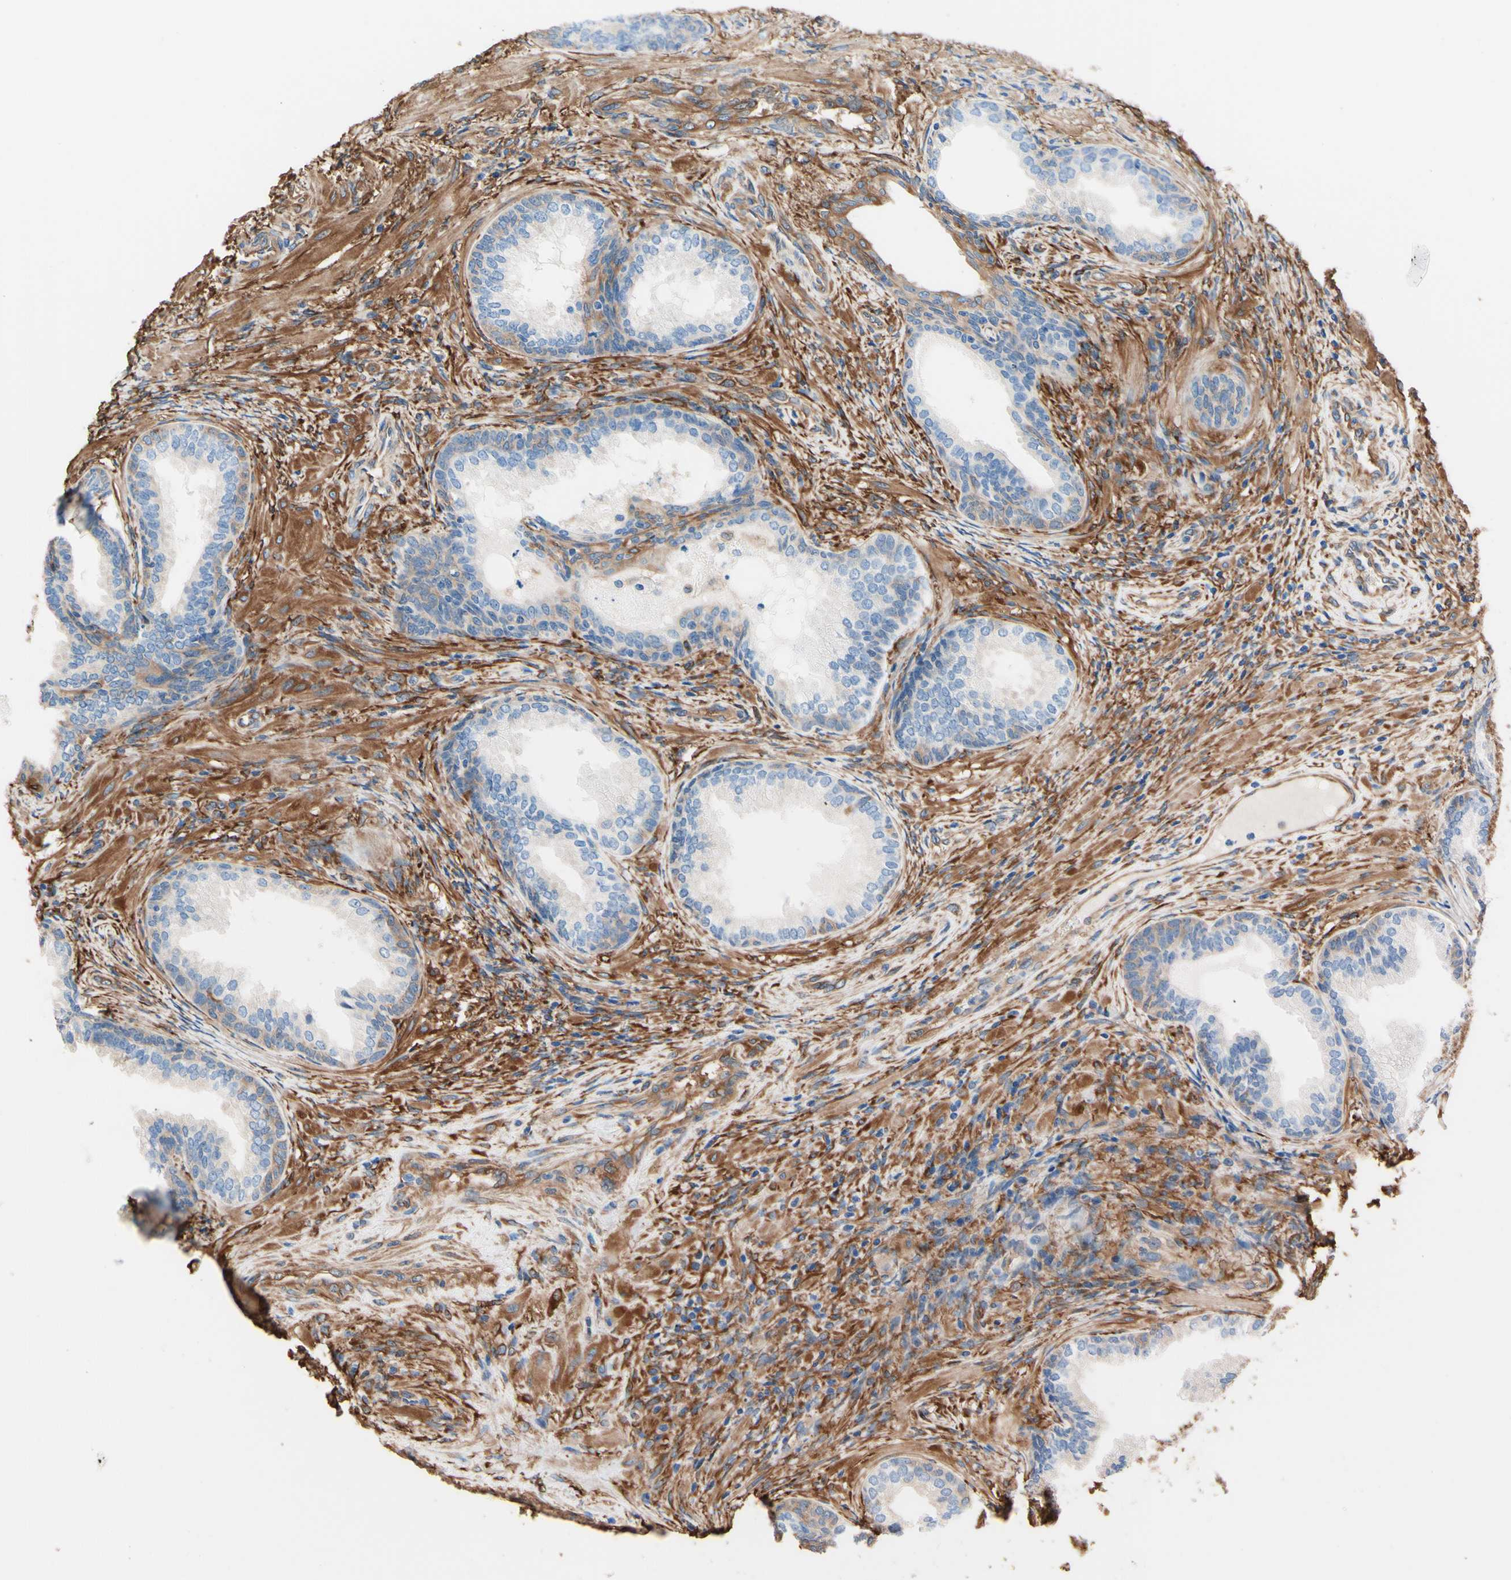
{"staining": {"intensity": "negative", "quantity": "none", "location": "none"}, "tissue": "prostate", "cell_type": "Glandular cells", "image_type": "normal", "snomed": [{"axis": "morphology", "description": "Normal tissue, NOS"}, {"axis": "topography", "description": "Prostate"}], "caption": "Photomicrograph shows no protein expression in glandular cells of benign prostate. (Brightfield microscopy of DAB (3,3'-diaminobenzidine) immunohistochemistry (IHC) at high magnification).", "gene": "DPYSL3", "patient": {"sex": "male", "age": 76}}